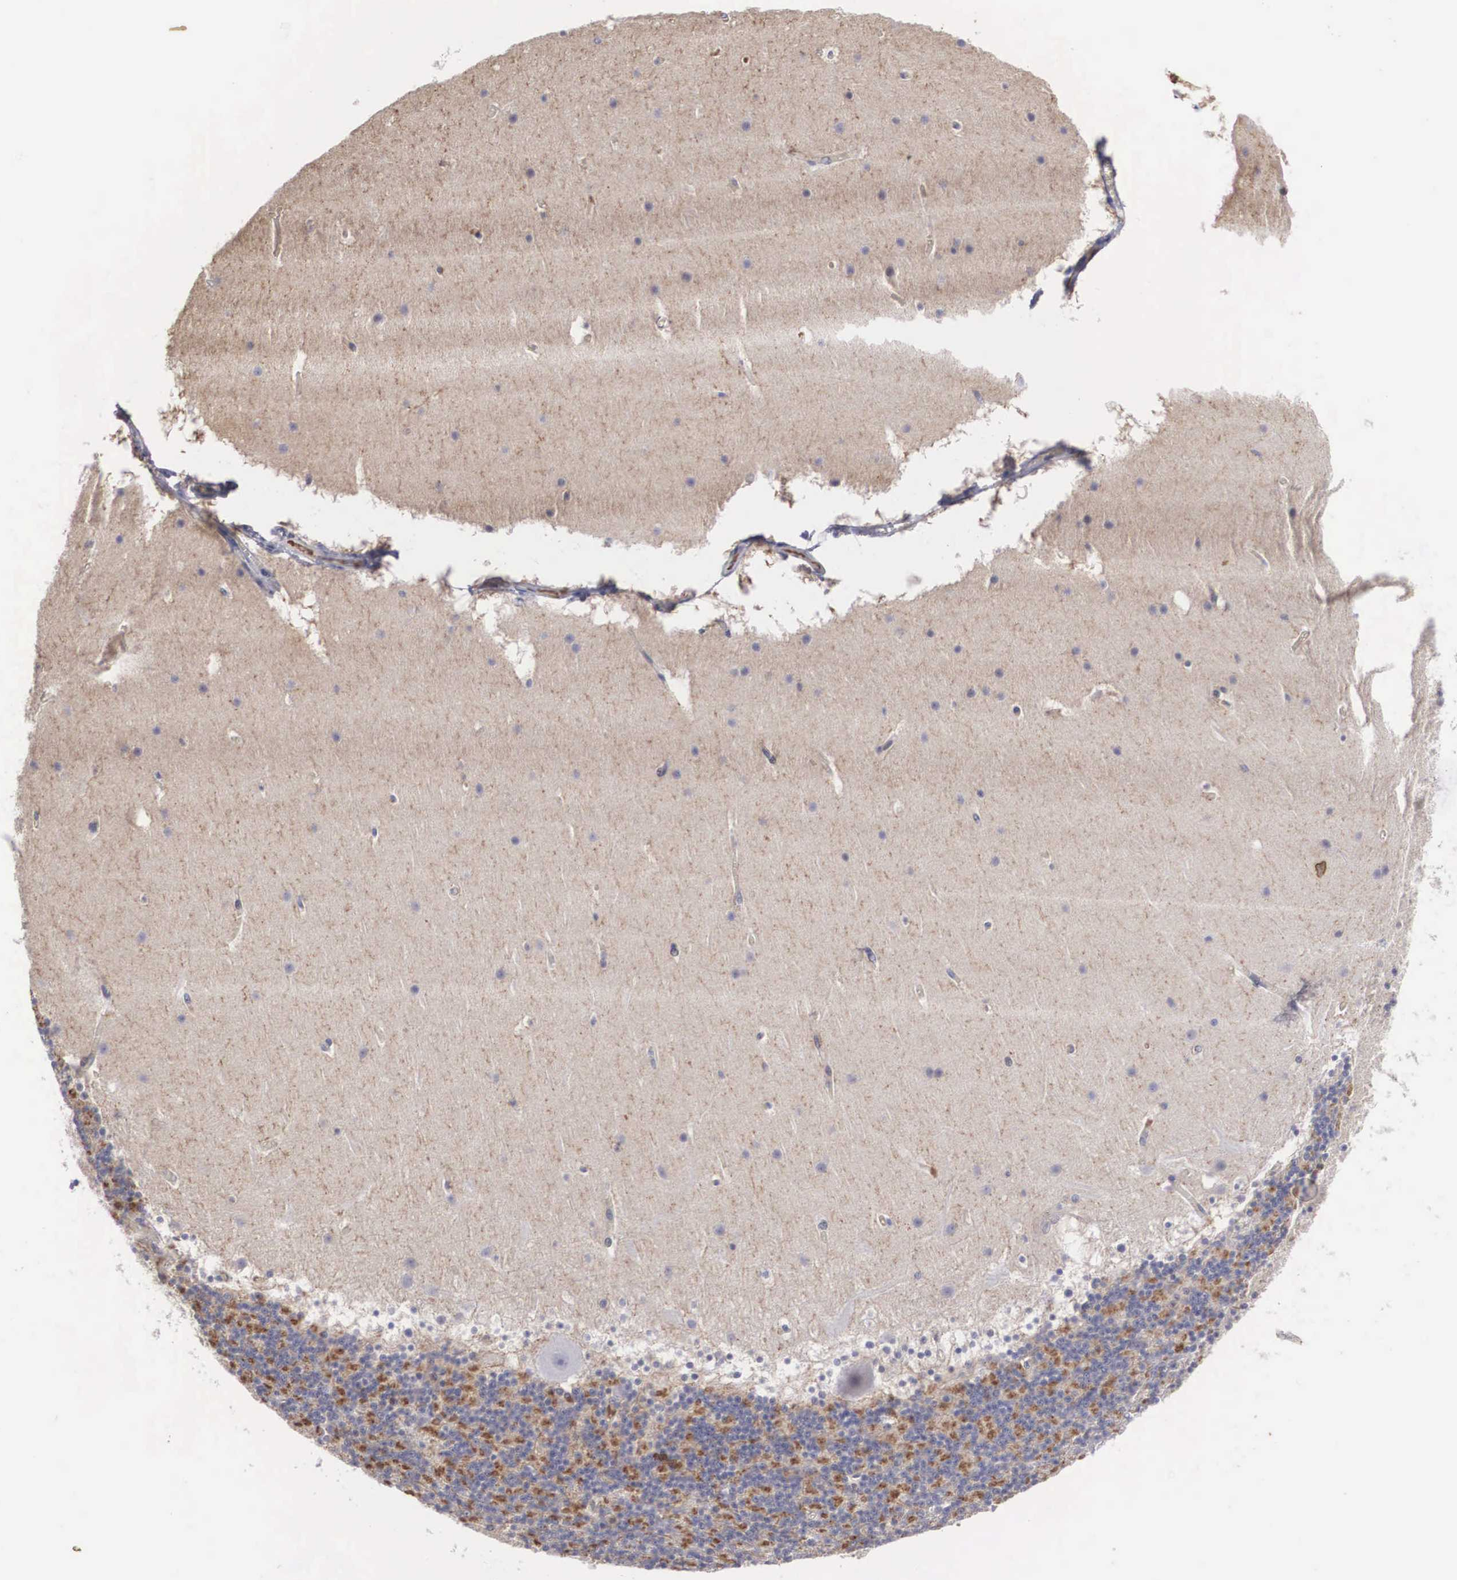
{"staining": {"intensity": "negative", "quantity": "none", "location": "none"}, "tissue": "cerebellum", "cell_type": "Cells in granular layer", "image_type": "normal", "snomed": [{"axis": "morphology", "description": "Normal tissue, NOS"}, {"axis": "topography", "description": "Cerebellum"}], "caption": "DAB (3,3'-diaminobenzidine) immunohistochemical staining of benign cerebellum demonstrates no significant staining in cells in granular layer. The staining is performed using DAB (3,3'-diaminobenzidine) brown chromogen with nuclei counter-stained in using hematoxylin.", "gene": "RBPJ", "patient": {"sex": "male", "age": 45}}